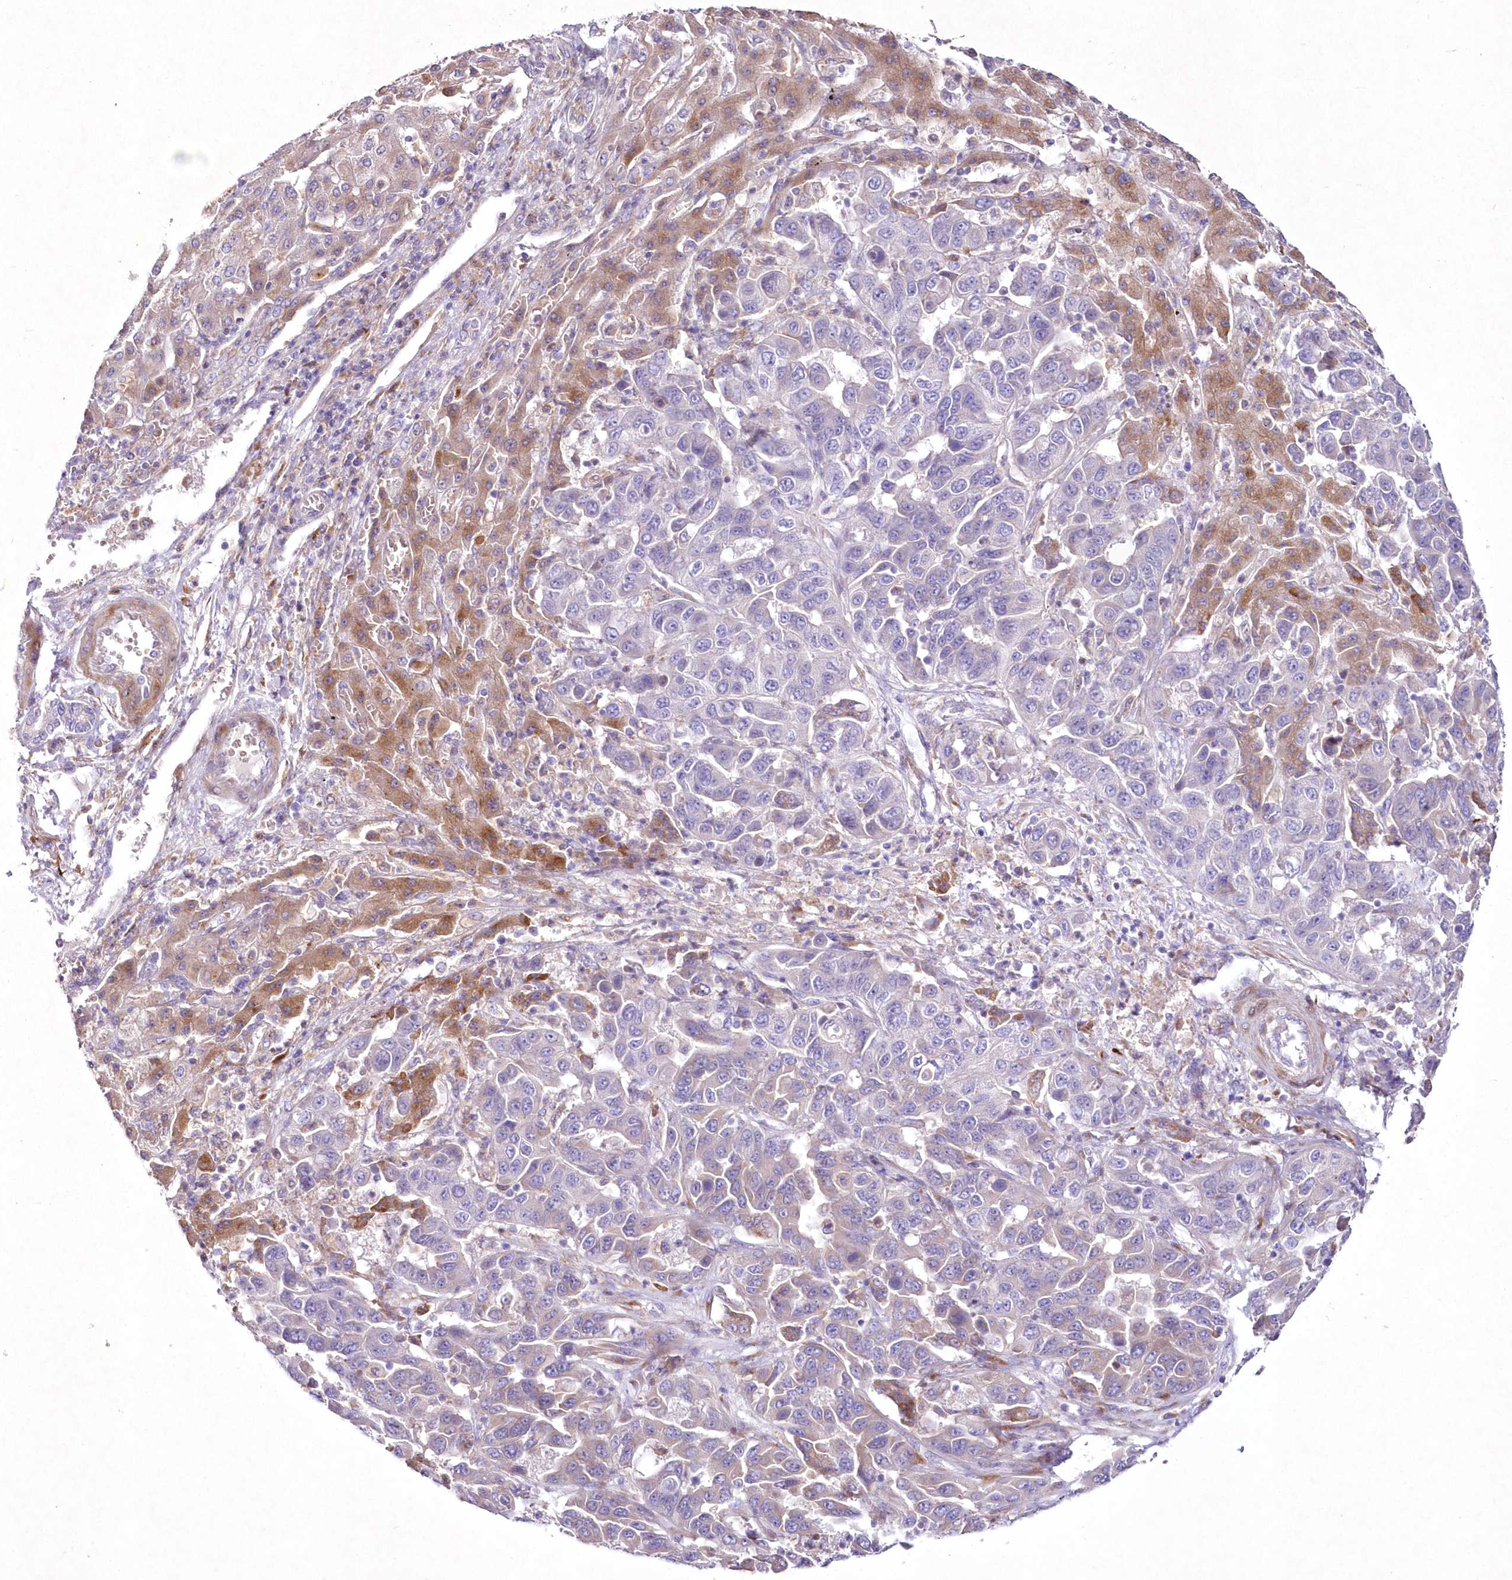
{"staining": {"intensity": "negative", "quantity": "none", "location": "none"}, "tissue": "liver cancer", "cell_type": "Tumor cells", "image_type": "cancer", "snomed": [{"axis": "morphology", "description": "Cholangiocarcinoma"}, {"axis": "topography", "description": "Liver"}], "caption": "Liver cholangiocarcinoma was stained to show a protein in brown. There is no significant staining in tumor cells. (DAB immunohistochemistry visualized using brightfield microscopy, high magnification).", "gene": "ARFGEF3", "patient": {"sex": "female", "age": 52}}